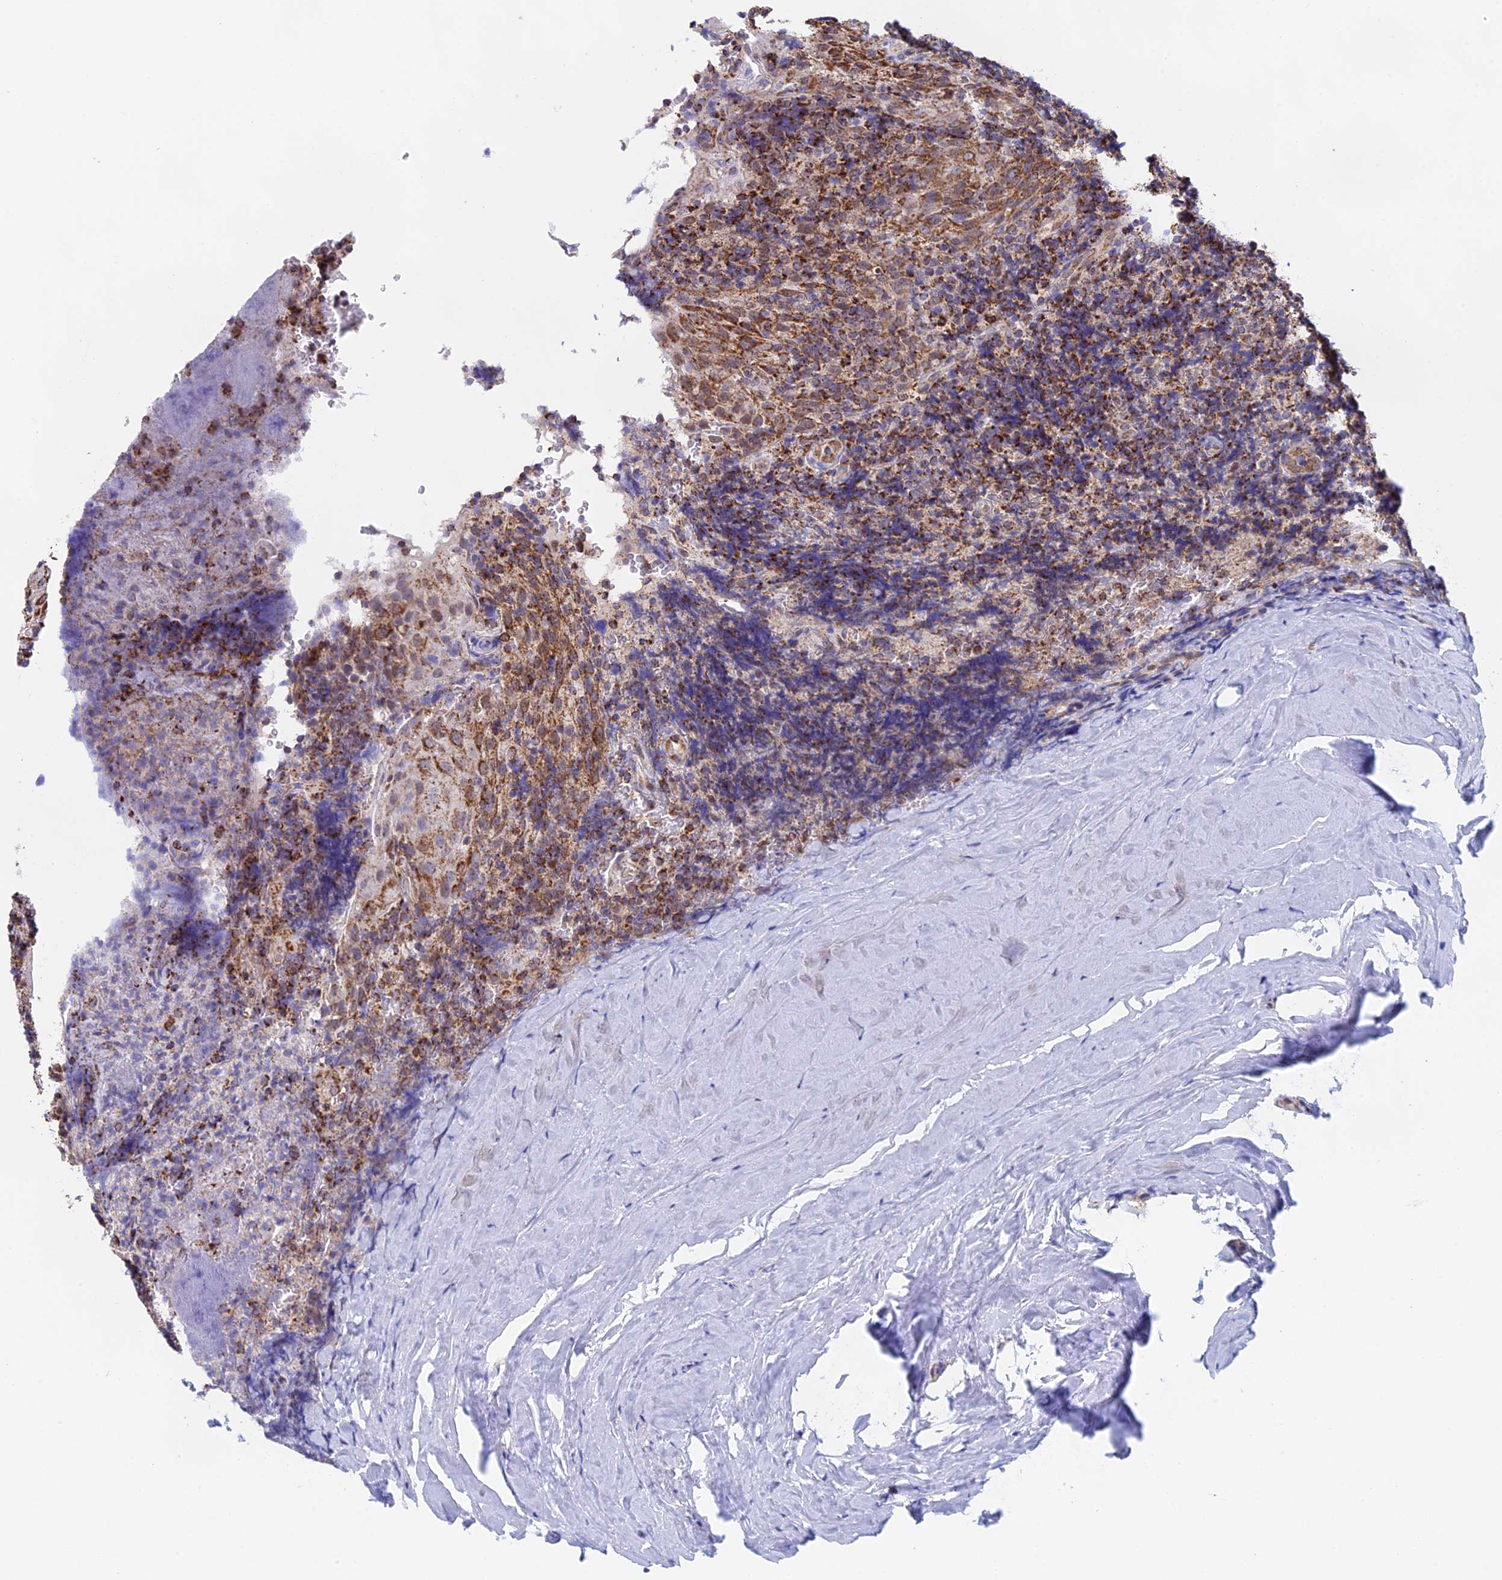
{"staining": {"intensity": "strong", "quantity": ">75%", "location": "cytoplasmic/membranous"}, "tissue": "tonsil", "cell_type": "Germinal center cells", "image_type": "normal", "snomed": [{"axis": "morphology", "description": "Normal tissue, NOS"}, {"axis": "topography", "description": "Tonsil"}], "caption": "Immunohistochemical staining of normal human tonsil exhibits strong cytoplasmic/membranous protein staining in approximately >75% of germinal center cells. Nuclei are stained in blue.", "gene": "CDC16", "patient": {"sex": "male", "age": 37}}